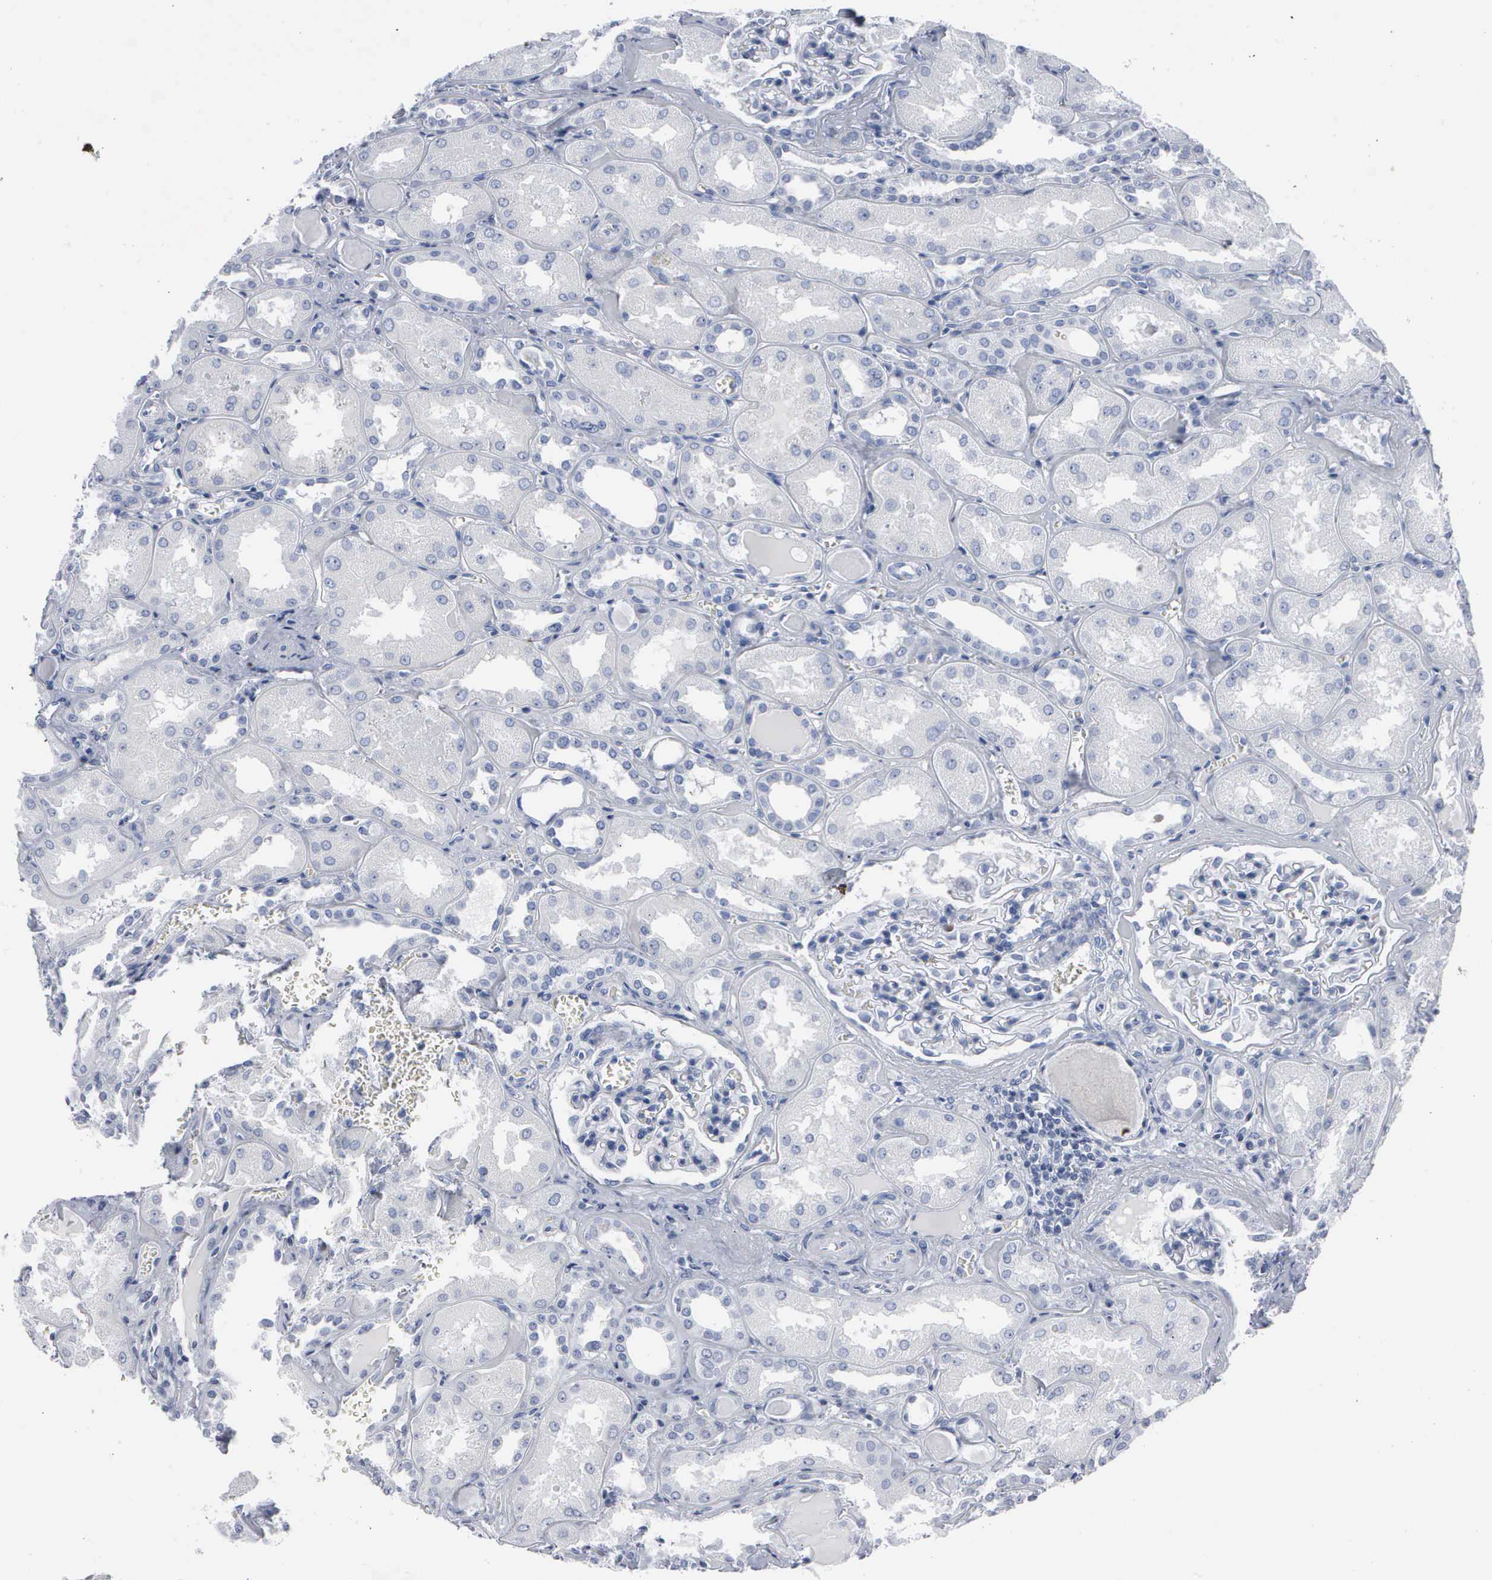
{"staining": {"intensity": "negative", "quantity": "none", "location": "none"}, "tissue": "kidney", "cell_type": "Cells in glomeruli", "image_type": "normal", "snomed": [{"axis": "morphology", "description": "Normal tissue, NOS"}, {"axis": "topography", "description": "Kidney"}], "caption": "This is a image of IHC staining of normal kidney, which shows no staining in cells in glomeruli.", "gene": "CCNB1", "patient": {"sex": "male", "age": 61}}